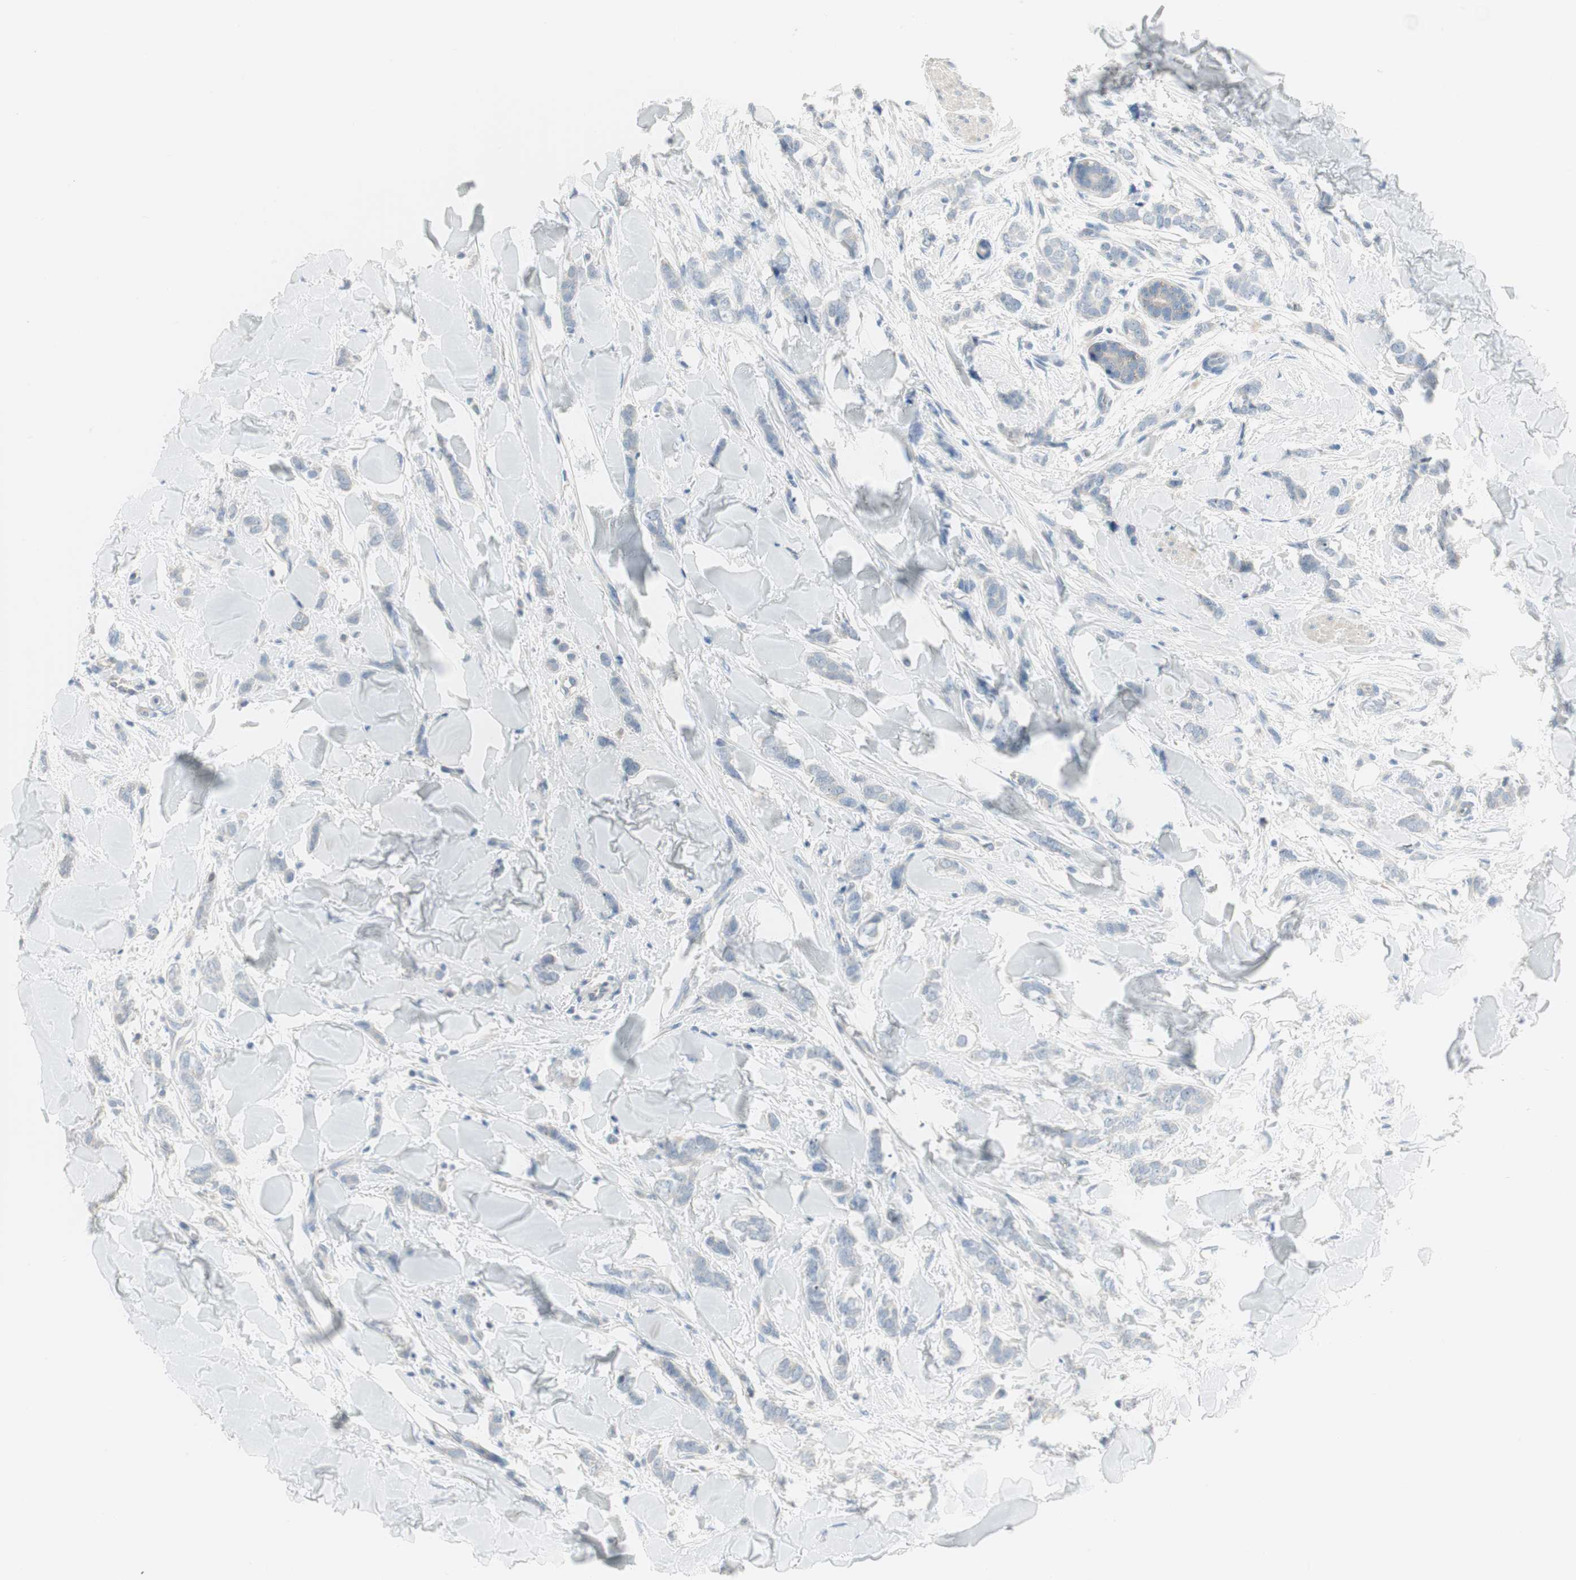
{"staining": {"intensity": "negative", "quantity": "none", "location": "none"}, "tissue": "breast cancer", "cell_type": "Tumor cells", "image_type": "cancer", "snomed": [{"axis": "morphology", "description": "Lobular carcinoma"}, {"axis": "topography", "description": "Skin"}, {"axis": "topography", "description": "Breast"}], "caption": "Immunohistochemistry photomicrograph of human breast cancer stained for a protein (brown), which demonstrates no expression in tumor cells.", "gene": "SPINK4", "patient": {"sex": "female", "age": 46}}